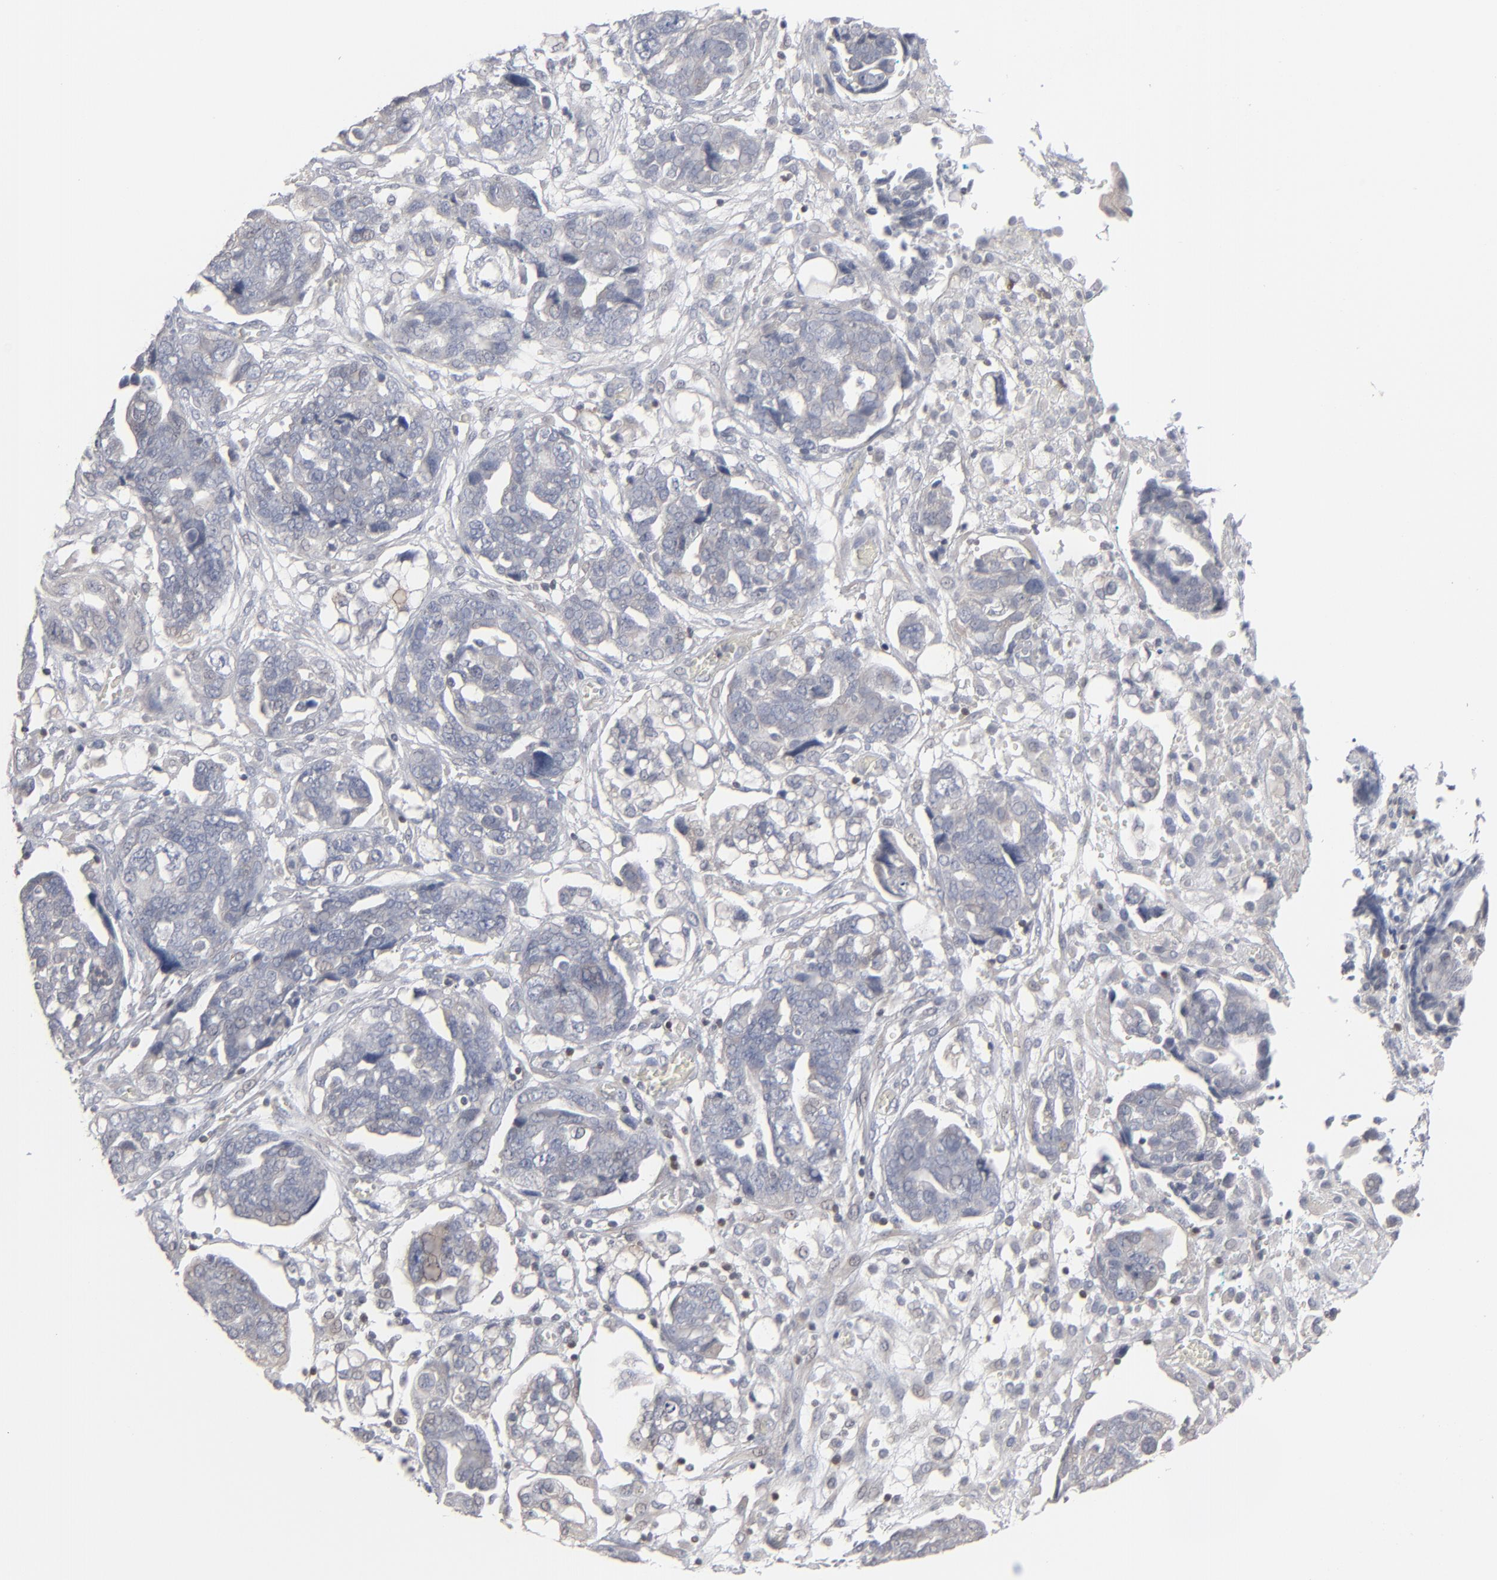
{"staining": {"intensity": "negative", "quantity": "none", "location": "none"}, "tissue": "ovarian cancer", "cell_type": "Tumor cells", "image_type": "cancer", "snomed": [{"axis": "morphology", "description": "Normal tissue, NOS"}, {"axis": "morphology", "description": "Cystadenocarcinoma, serous, NOS"}, {"axis": "topography", "description": "Fallopian tube"}, {"axis": "topography", "description": "Ovary"}], "caption": "DAB immunohistochemical staining of ovarian cancer reveals no significant expression in tumor cells.", "gene": "STAT4", "patient": {"sex": "female", "age": 56}}